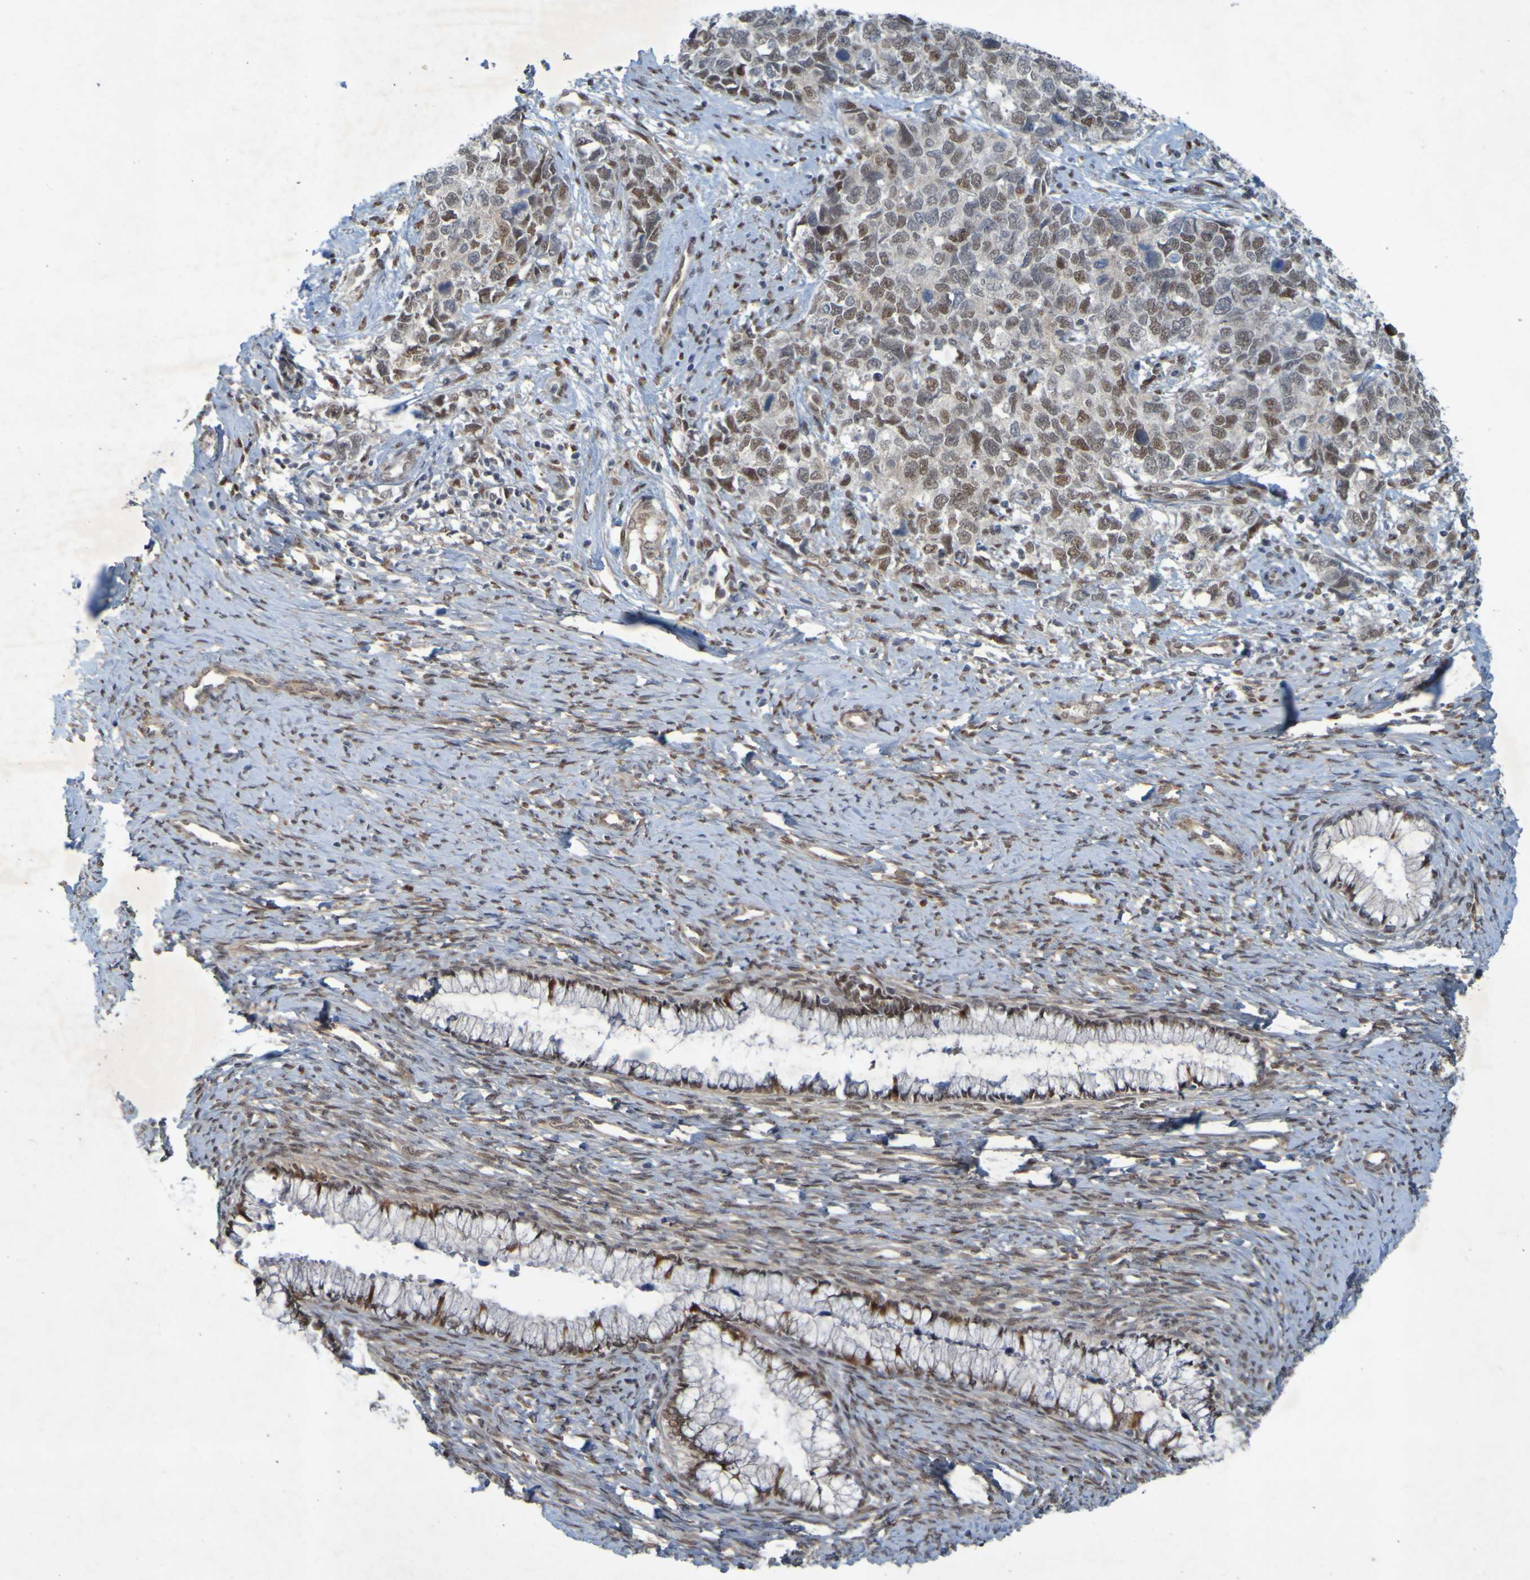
{"staining": {"intensity": "moderate", "quantity": ">75%", "location": "nuclear"}, "tissue": "cervical cancer", "cell_type": "Tumor cells", "image_type": "cancer", "snomed": [{"axis": "morphology", "description": "Squamous cell carcinoma, NOS"}, {"axis": "topography", "description": "Cervix"}], "caption": "Cervical cancer stained for a protein shows moderate nuclear positivity in tumor cells.", "gene": "MCPH1", "patient": {"sex": "female", "age": 63}}